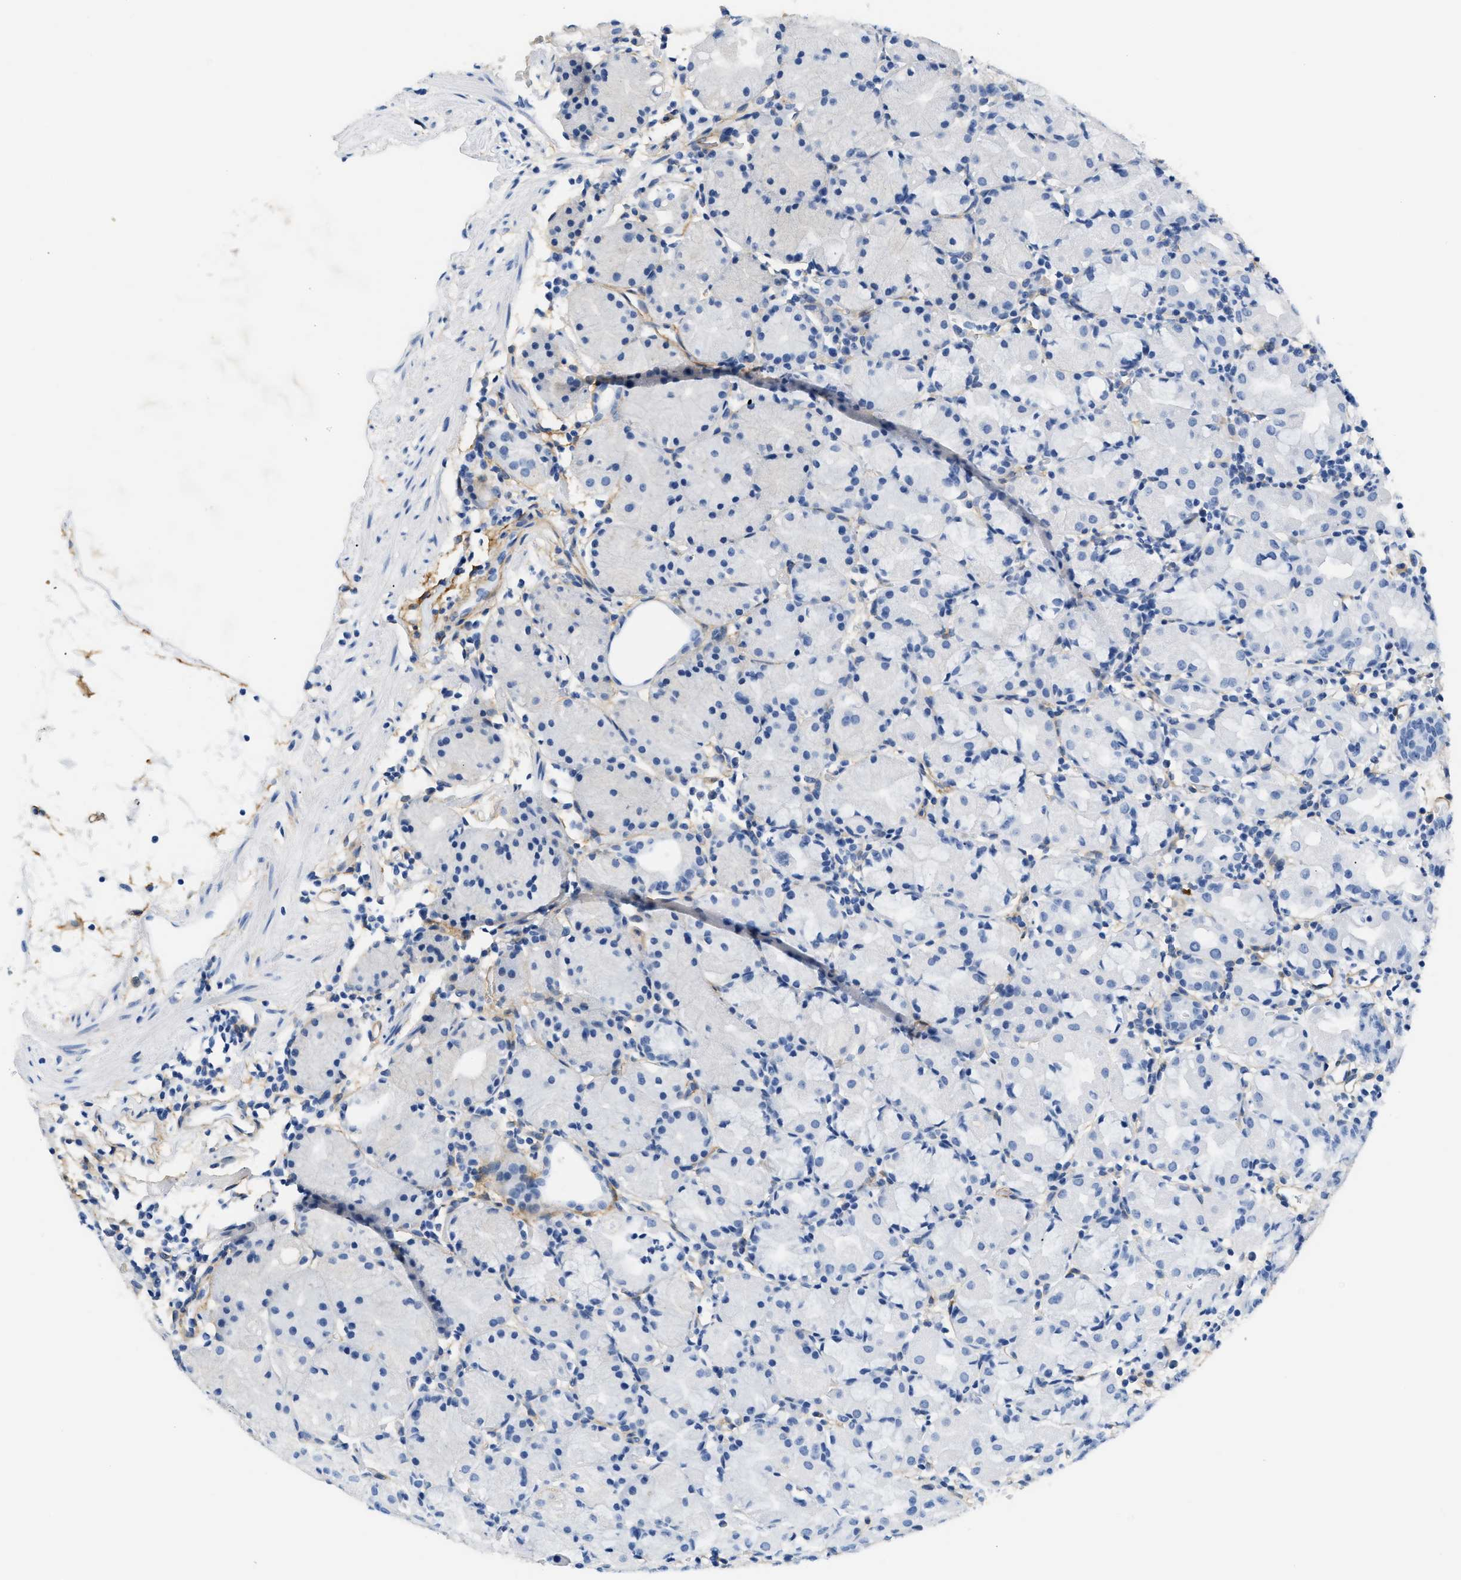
{"staining": {"intensity": "negative", "quantity": "none", "location": "none"}, "tissue": "stomach", "cell_type": "Glandular cells", "image_type": "normal", "snomed": [{"axis": "morphology", "description": "Normal tissue, NOS"}, {"axis": "topography", "description": "Stomach"}, {"axis": "topography", "description": "Stomach, lower"}], "caption": "This is a micrograph of immunohistochemistry staining of normal stomach, which shows no expression in glandular cells.", "gene": "PDGFRB", "patient": {"sex": "female", "age": 75}}